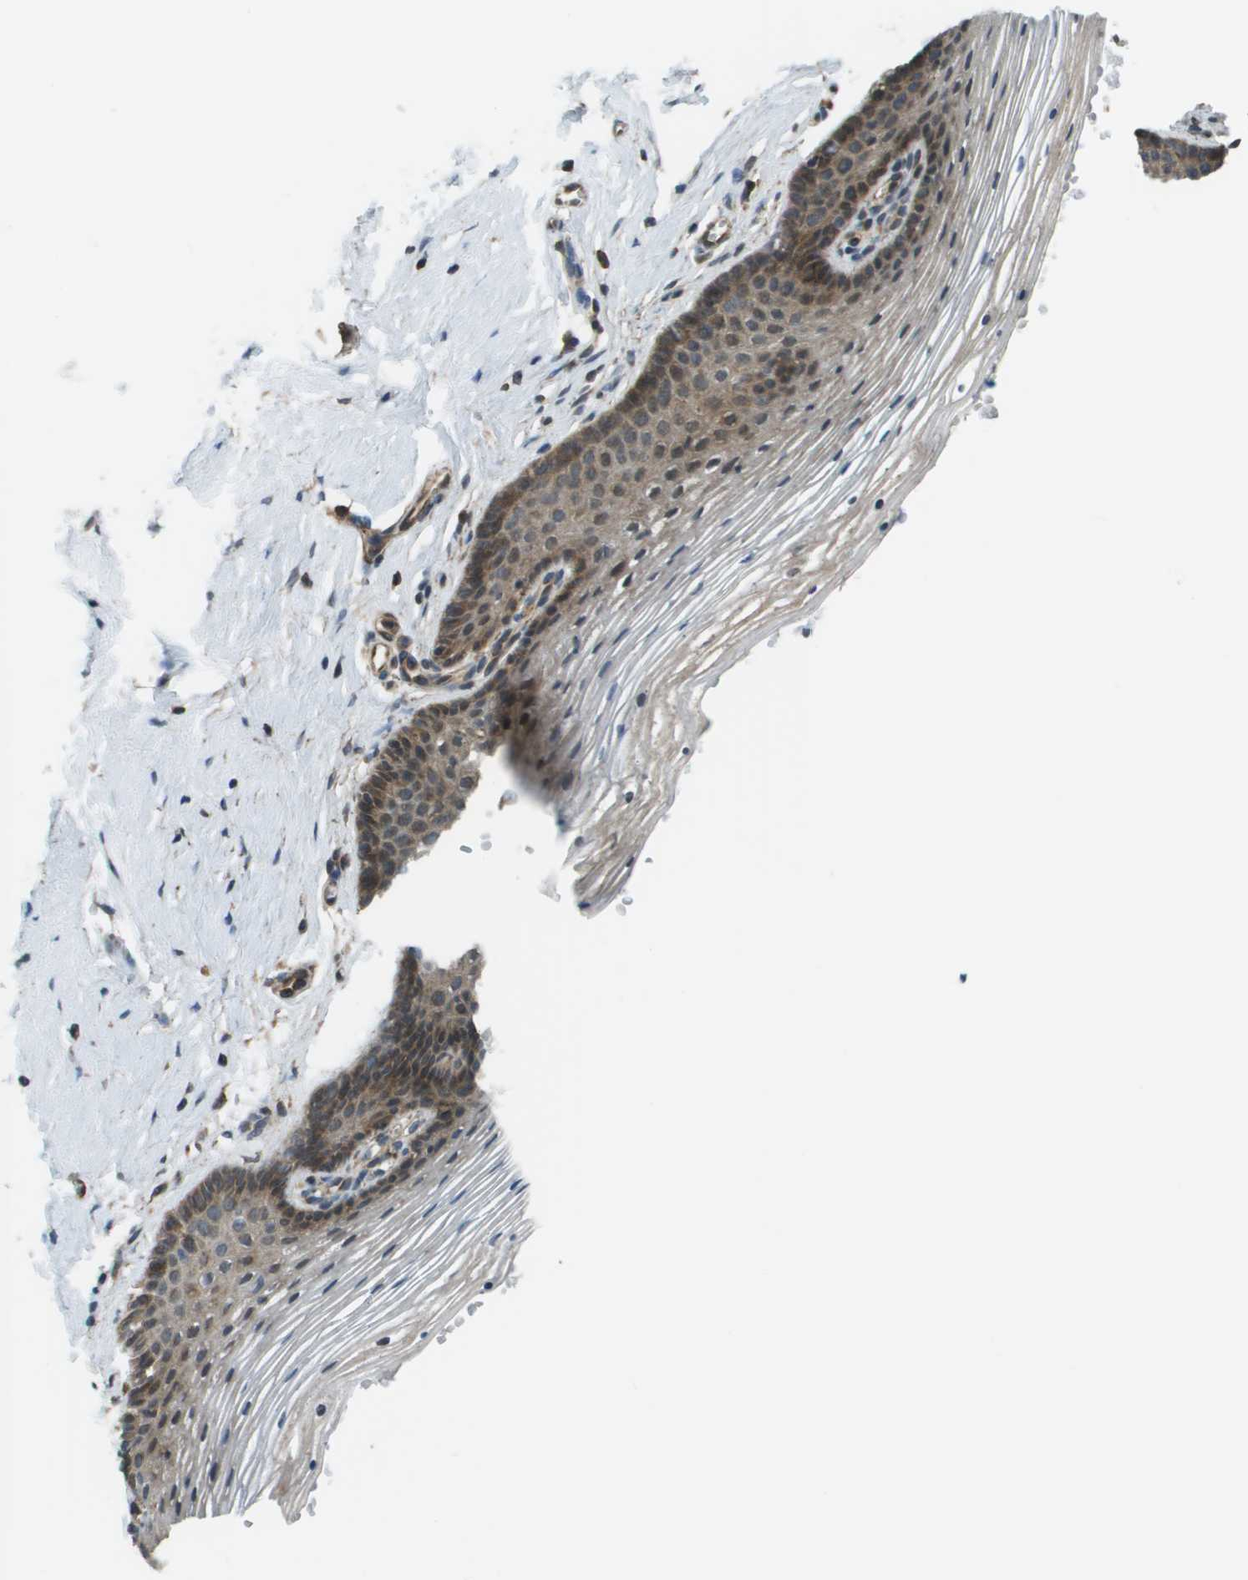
{"staining": {"intensity": "weak", "quantity": "25%-75%", "location": "cytoplasmic/membranous"}, "tissue": "vagina", "cell_type": "Squamous epithelial cells", "image_type": "normal", "snomed": [{"axis": "morphology", "description": "Normal tissue, NOS"}, {"axis": "topography", "description": "Vagina"}], "caption": "IHC staining of unremarkable vagina, which displays low levels of weak cytoplasmic/membranous staining in approximately 25%-75% of squamous epithelial cells indicating weak cytoplasmic/membranous protein expression. The staining was performed using DAB (brown) for protein detection and nuclei were counterstained in hematoxylin (blue).", "gene": "PLPBP", "patient": {"sex": "female", "age": 32}}